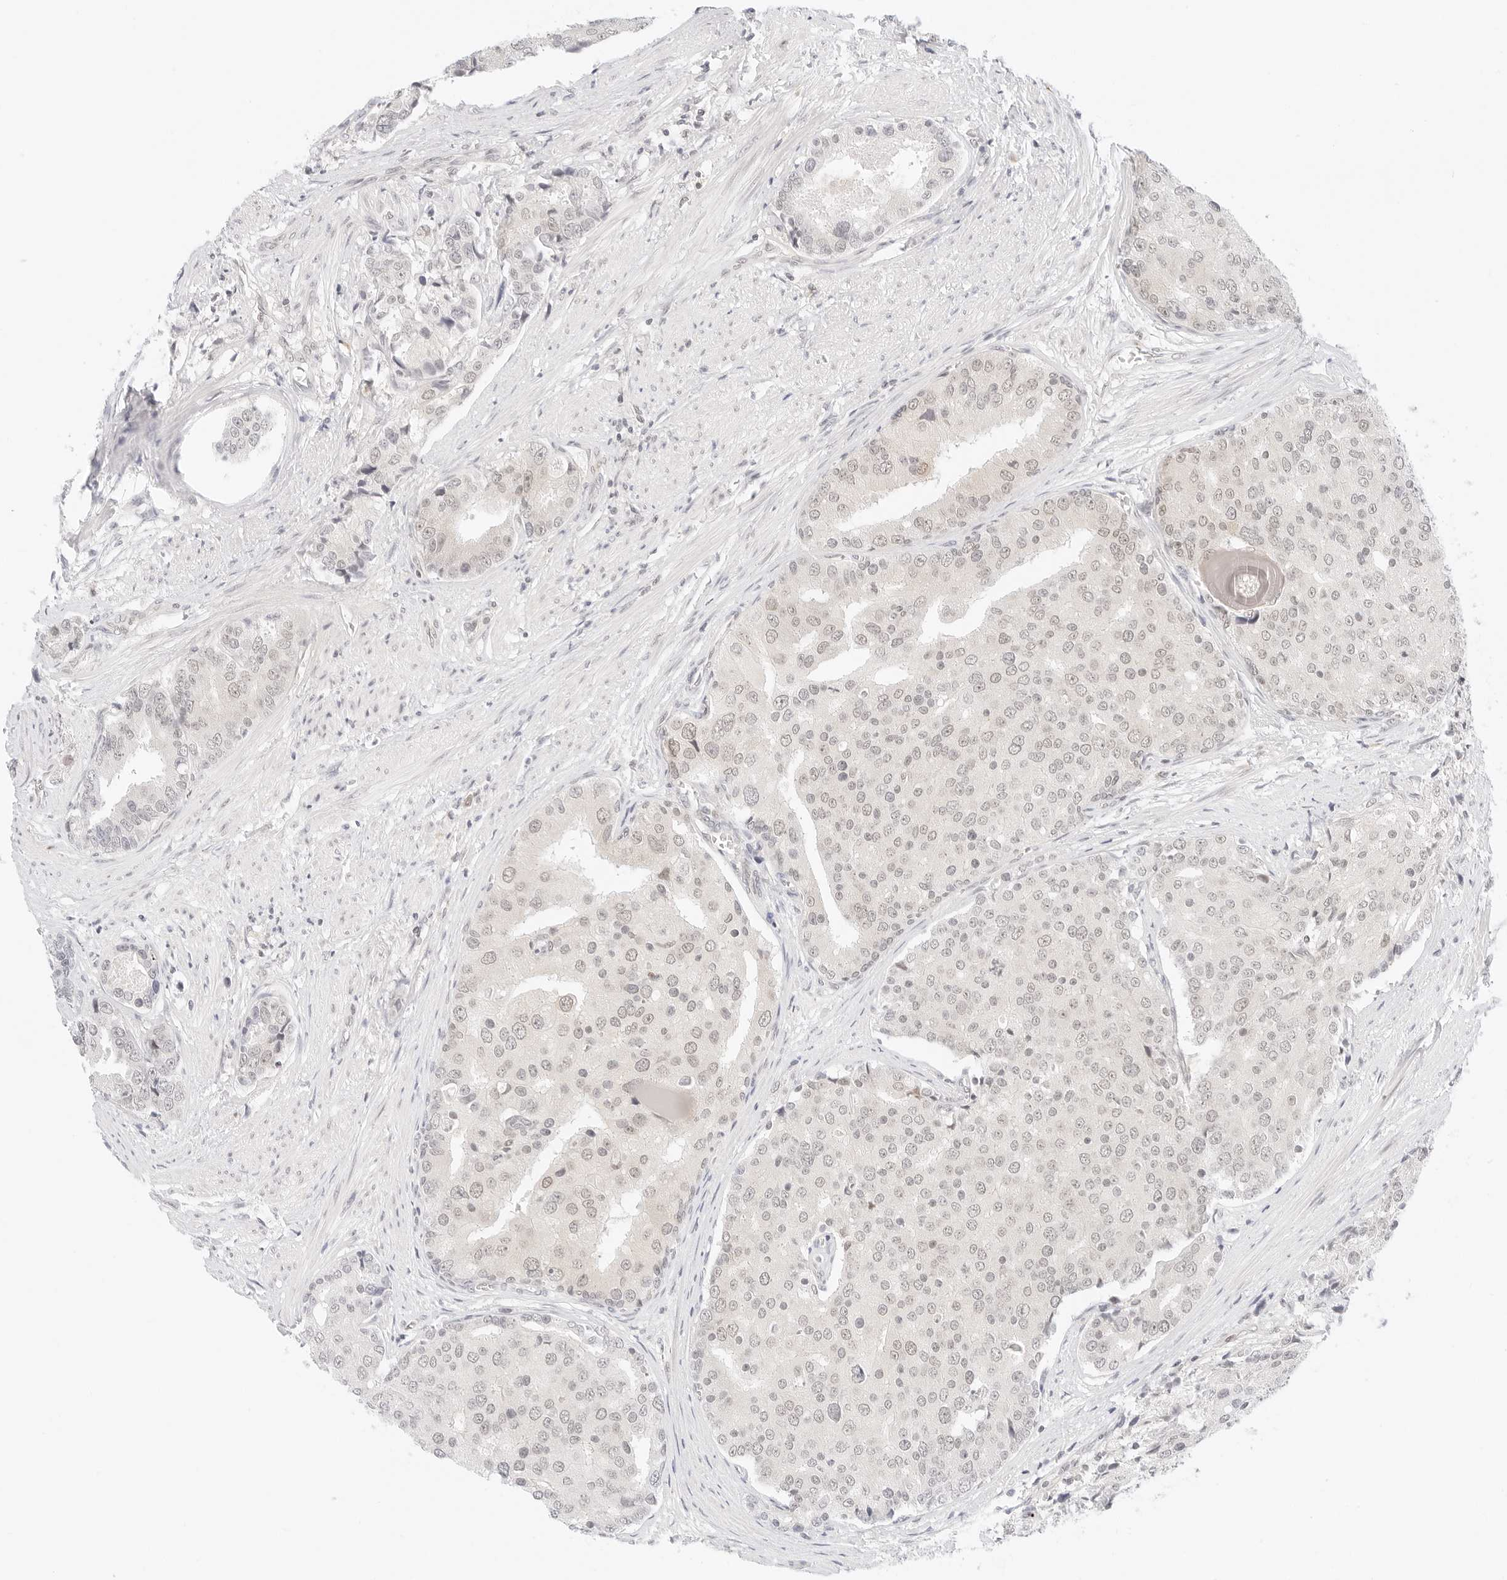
{"staining": {"intensity": "negative", "quantity": "none", "location": "none"}, "tissue": "prostate cancer", "cell_type": "Tumor cells", "image_type": "cancer", "snomed": [{"axis": "morphology", "description": "Adenocarcinoma, High grade"}, {"axis": "topography", "description": "Prostate"}], "caption": "This micrograph is of prostate cancer (high-grade adenocarcinoma) stained with IHC to label a protein in brown with the nuclei are counter-stained blue. There is no positivity in tumor cells.", "gene": "POLR3C", "patient": {"sex": "male", "age": 50}}